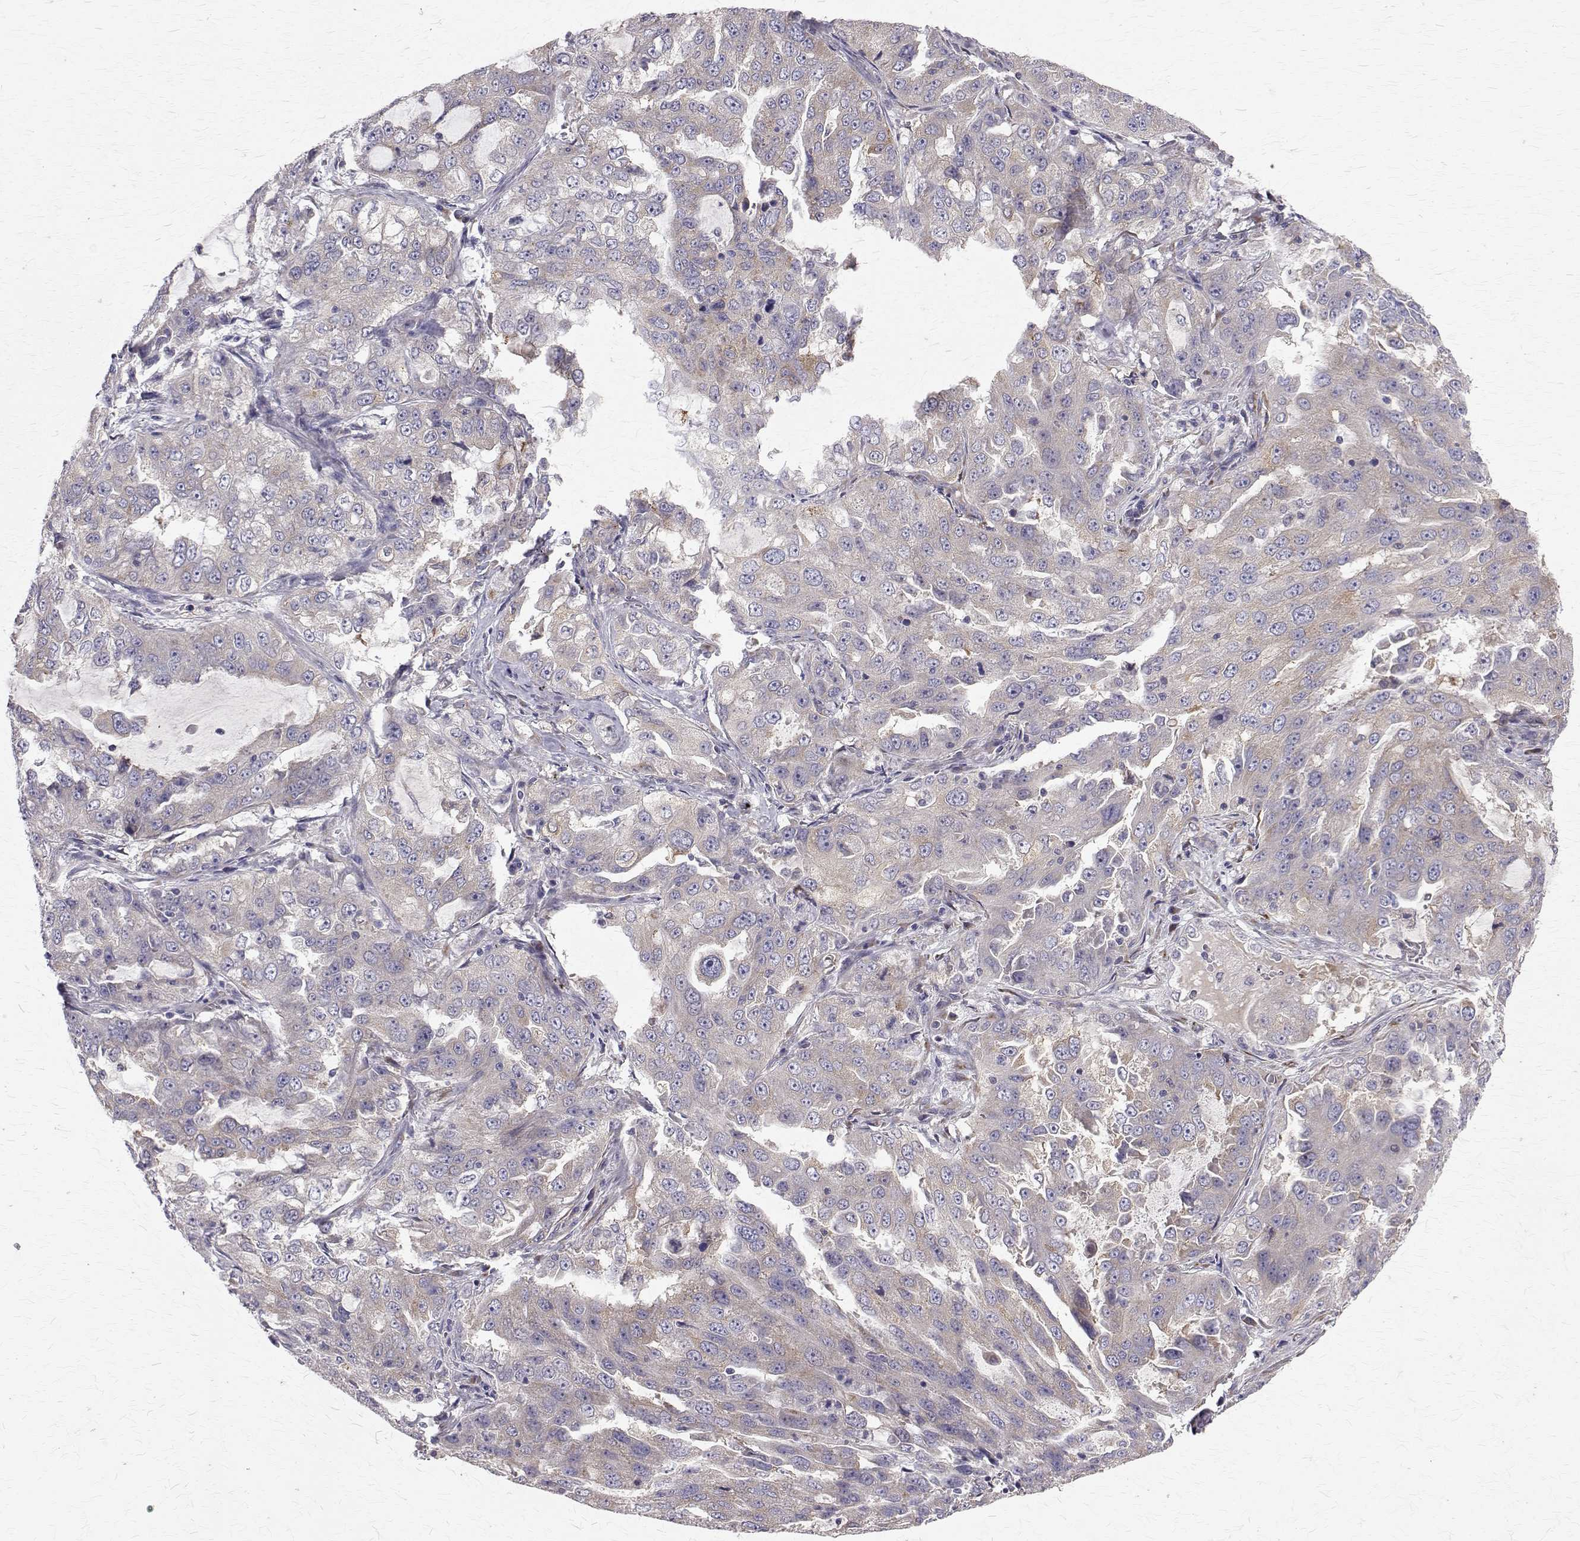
{"staining": {"intensity": "negative", "quantity": "none", "location": "none"}, "tissue": "lung cancer", "cell_type": "Tumor cells", "image_type": "cancer", "snomed": [{"axis": "morphology", "description": "Adenocarcinoma, NOS"}, {"axis": "topography", "description": "Lung"}], "caption": "High magnification brightfield microscopy of adenocarcinoma (lung) stained with DAB (3,3'-diaminobenzidine) (brown) and counterstained with hematoxylin (blue): tumor cells show no significant expression.", "gene": "ARFGAP1", "patient": {"sex": "female", "age": 61}}